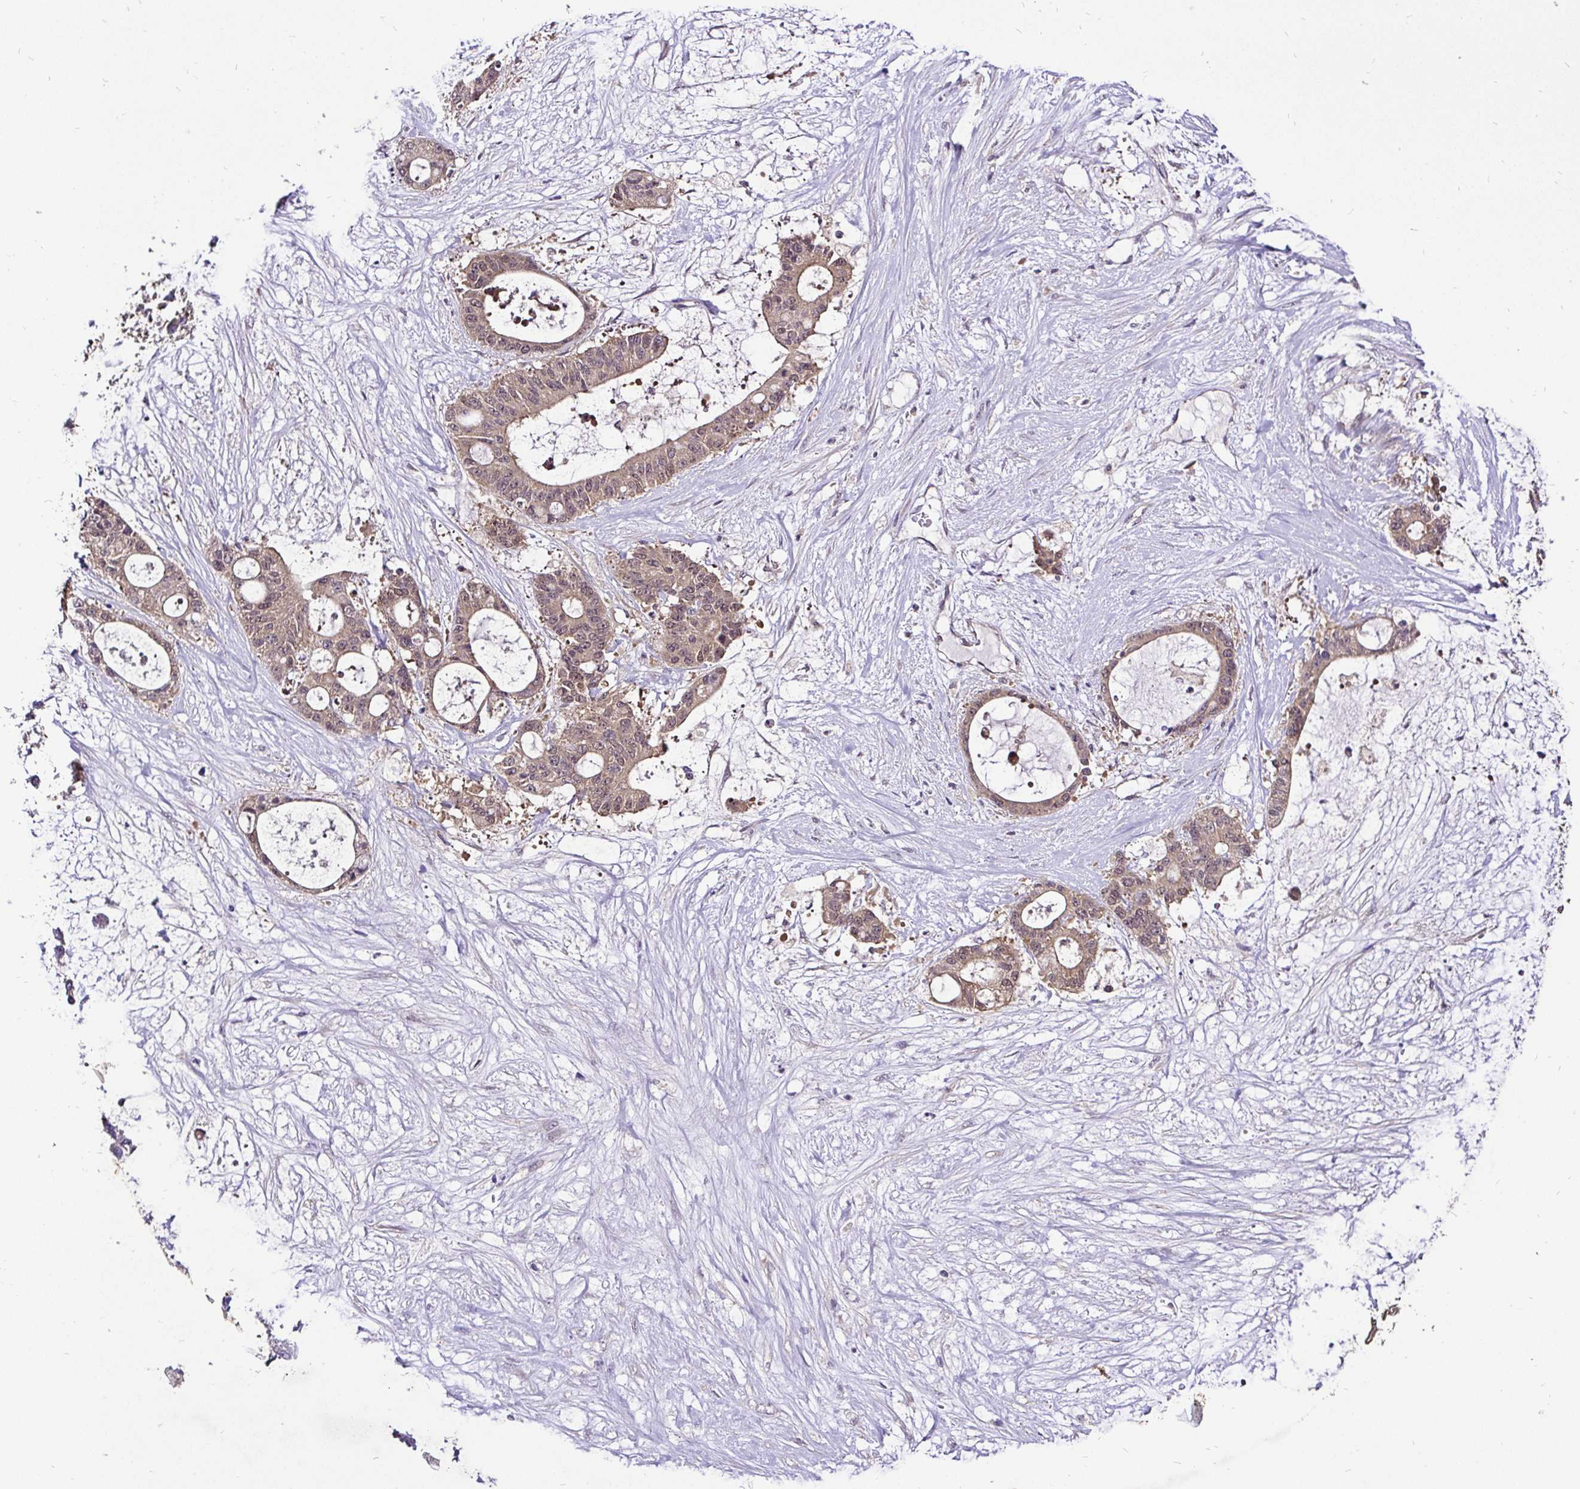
{"staining": {"intensity": "moderate", "quantity": ">75%", "location": "cytoplasmic/membranous,nuclear"}, "tissue": "liver cancer", "cell_type": "Tumor cells", "image_type": "cancer", "snomed": [{"axis": "morphology", "description": "Normal tissue, NOS"}, {"axis": "morphology", "description": "Cholangiocarcinoma"}, {"axis": "topography", "description": "Liver"}, {"axis": "topography", "description": "Peripheral nerve tissue"}], "caption": "This photomicrograph shows immunohistochemistry (IHC) staining of liver cholangiocarcinoma, with medium moderate cytoplasmic/membranous and nuclear expression in approximately >75% of tumor cells.", "gene": "UBE2M", "patient": {"sex": "female", "age": 73}}